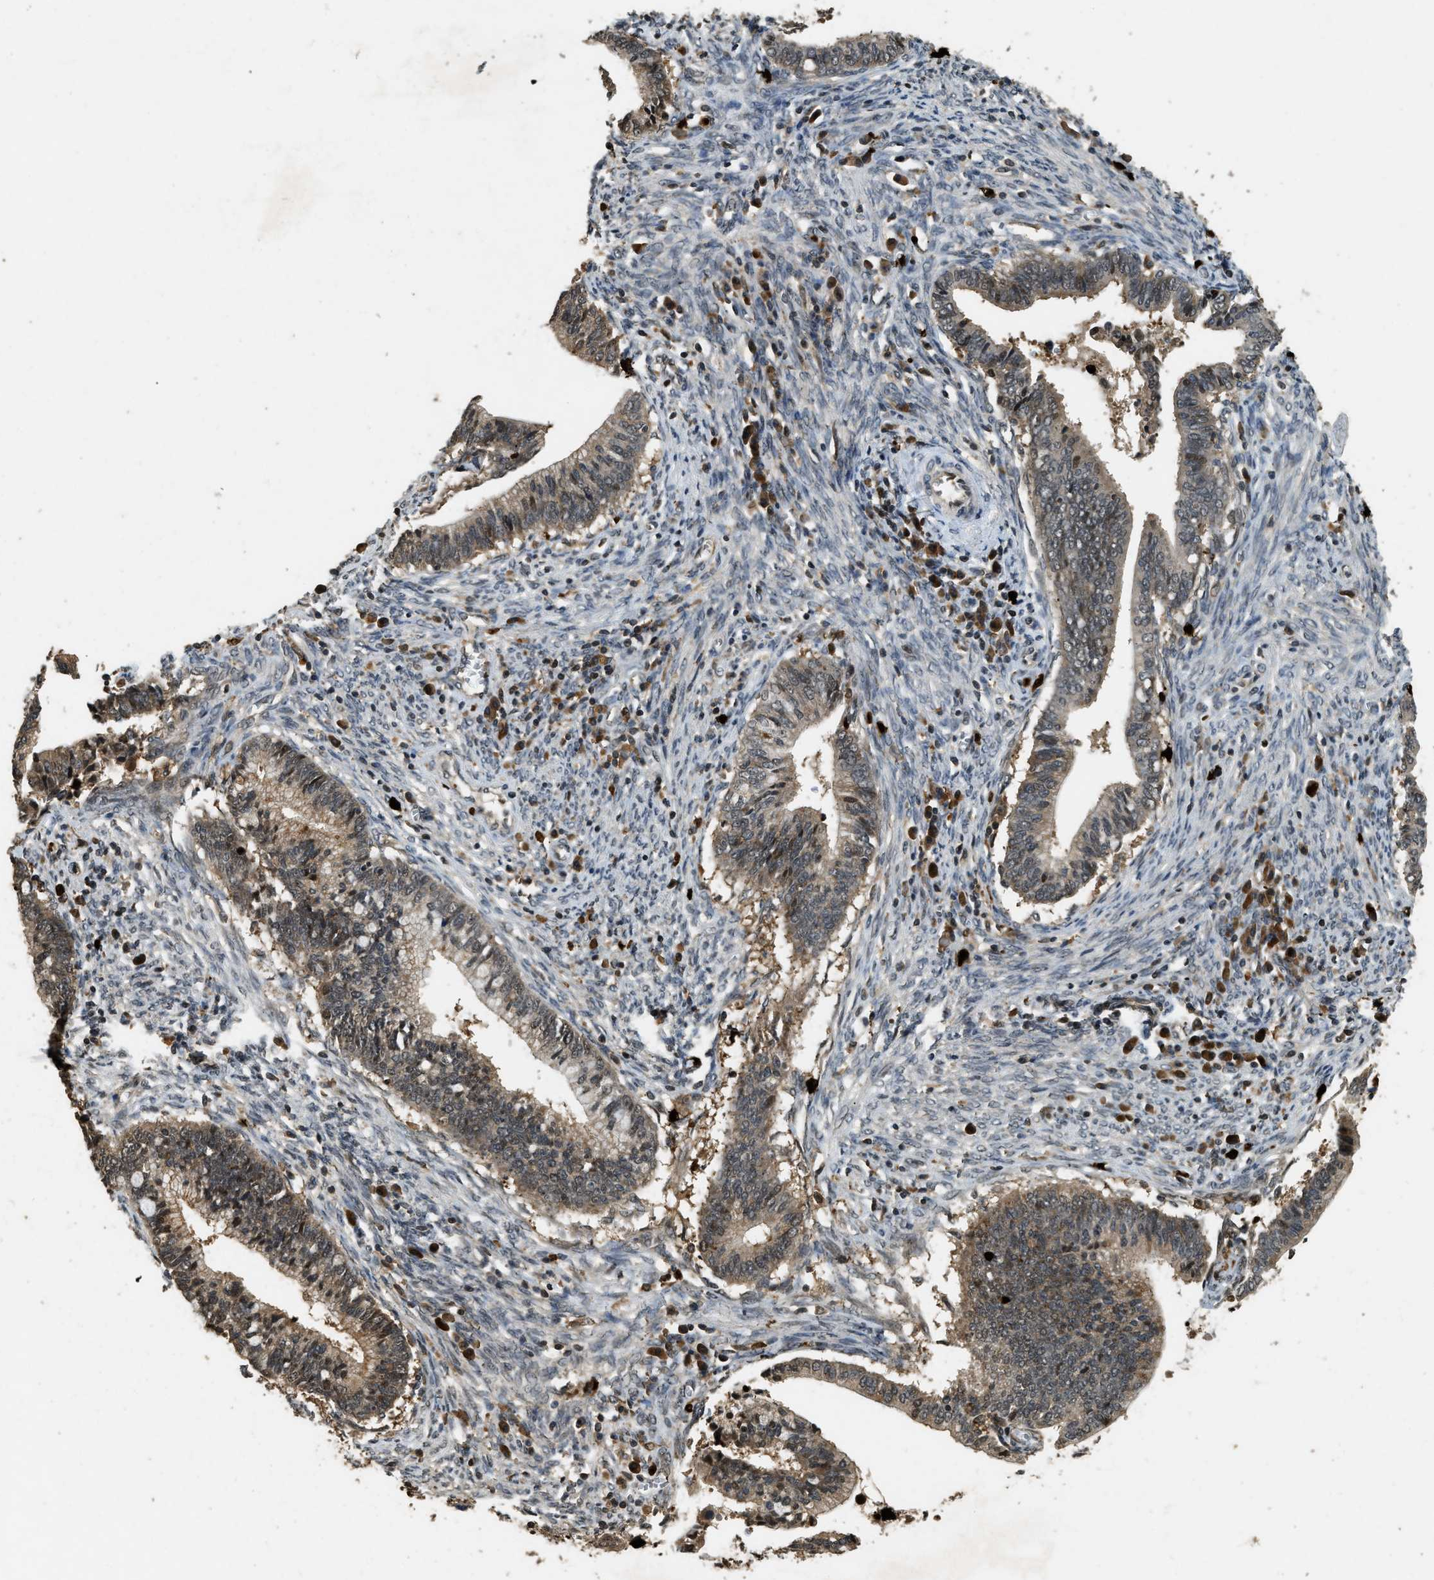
{"staining": {"intensity": "weak", "quantity": ">75%", "location": "cytoplasmic/membranous"}, "tissue": "cervical cancer", "cell_type": "Tumor cells", "image_type": "cancer", "snomed": [{"axis": "morphology", "description": "Adenocarcinoma, NOS"}, {"axis": "topography", "description": "Cervix"}], "caption": "Tumor cells demonstrate low levels of weak cytoplasmic/membranous staining in approximately >75% of cells in human cervical cancer.", "gene": "RNF141", "patient": {"sex": "female", "age": 44}}